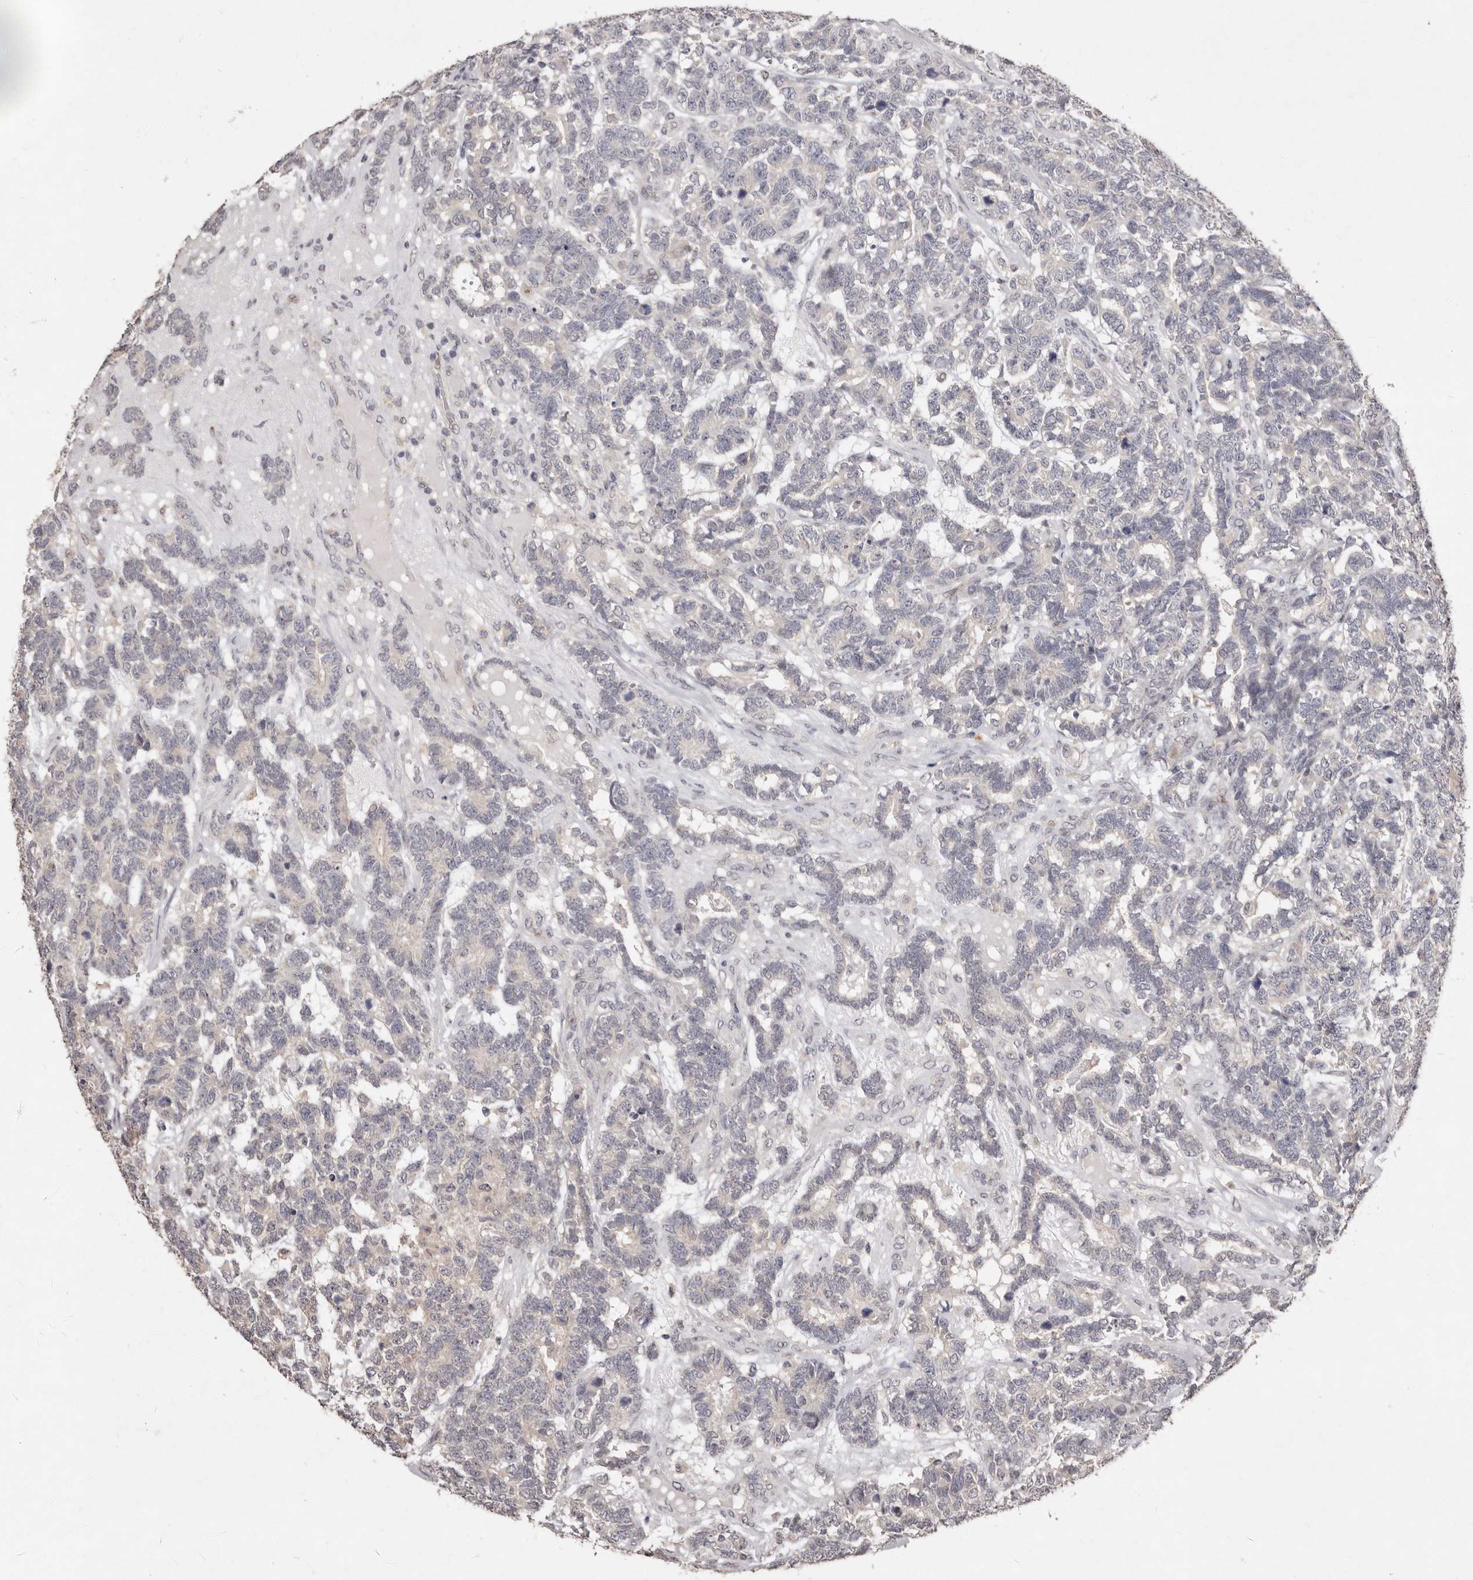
{"staining": {"intensity": "negative", "quantity": "none", "location": "none"}, "tissue": "testis cancer", "cell_type": "Tumor cells", "image_type": "cancer", "snomed": [{"axis": "morphology", "description": "Carcinoma, Embryonal, NOS"}, {"axis": "topography", "description": "Testis"}], "caption": "IHC histopathology image of neoplastic tissue: human embryonal carcinoma (testis) stained with DAB demonstrates no significant protein staining in tumor cells.", "gene": "SULT1E1", "patient": {"sex": "male", "age": 26}}